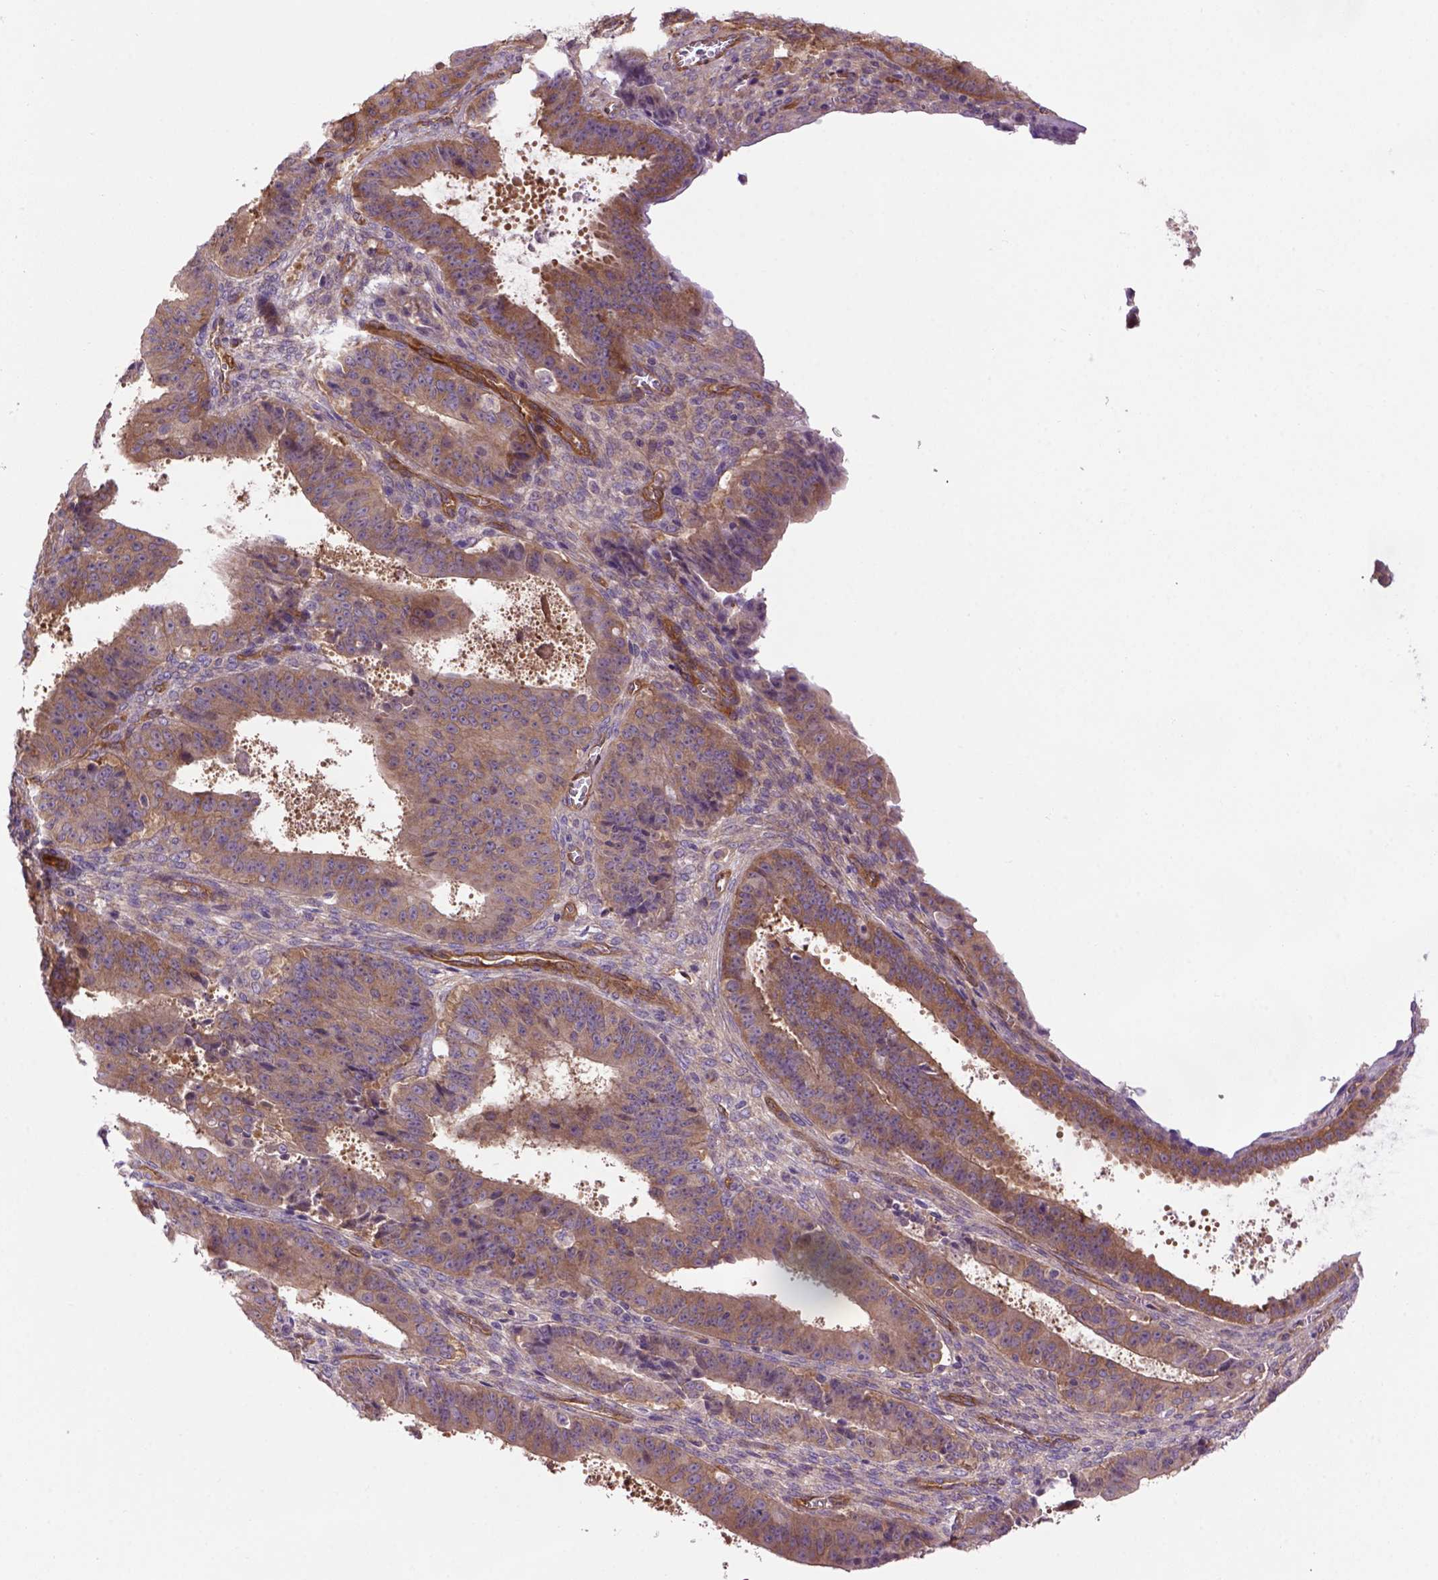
{"staining": {"intensity": "moderate", "quantity": ">75%", "location": "cytoplasmic/membranous"}, "tissue": "ovarian cancer", "cell_type": "Tumor cells", "image_type": "cancer", "snomed": [{"axis": "morphology", "description": "Carcinoma, endometroid"}, {"axis": "topography", "description": "Ovary"}], "caption": "Brown immunohistochemical staining in endometroid carcinoma (ovarian) demonstrates moderate cytoplasmic/membranous positivity in approximately >75% of tumor cells.", "gene": "CASKIN2", "patient": {"sex": "female", "age": 42}}